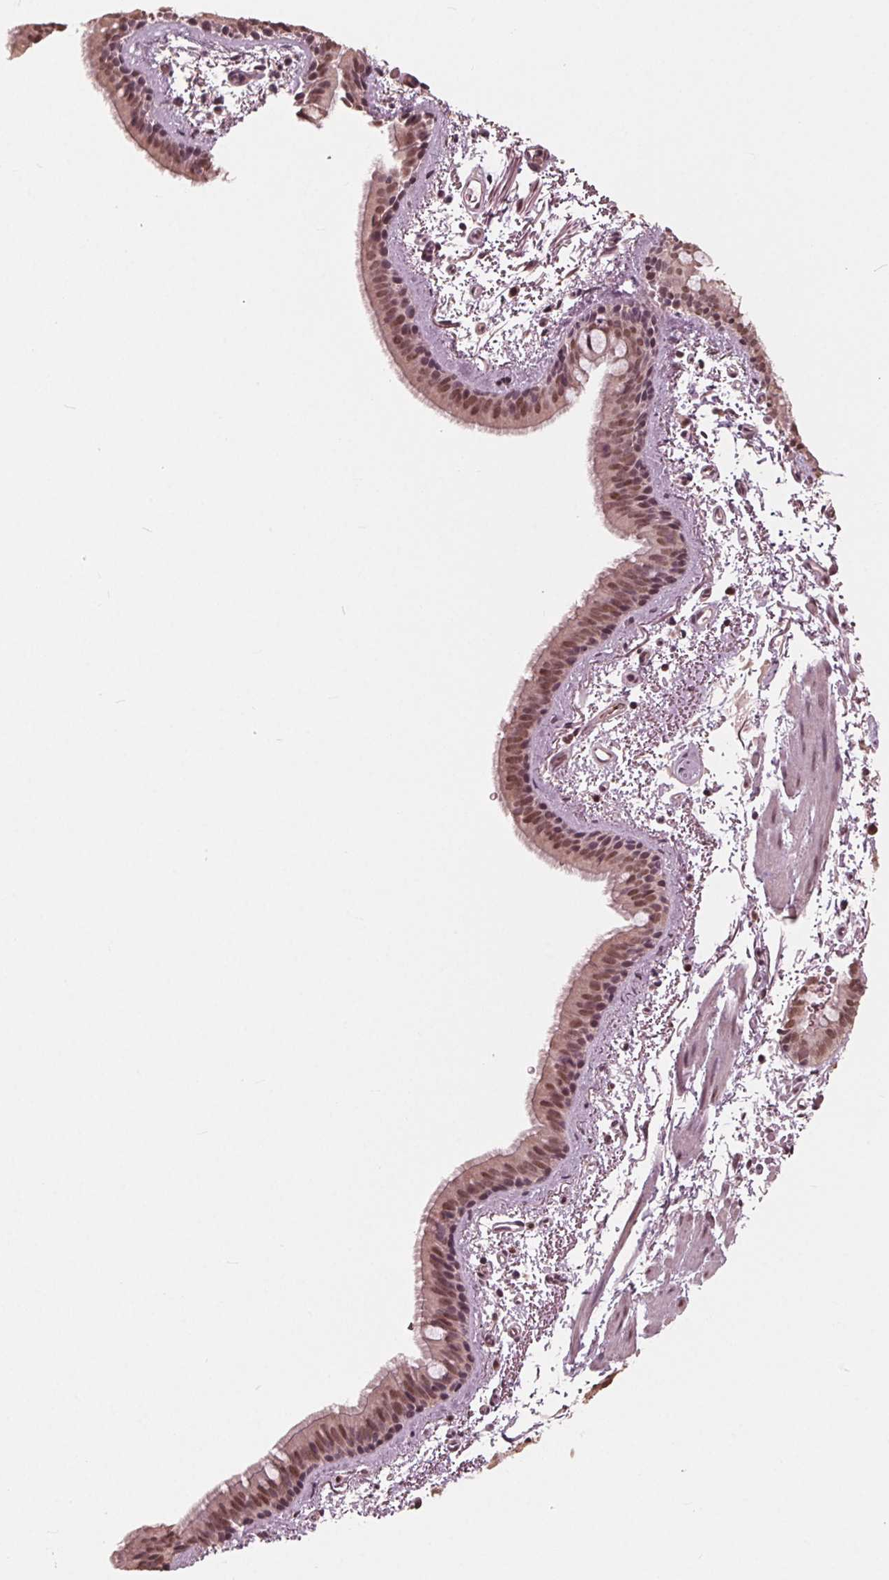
{"staining": {"intensity": "moderate", "quantity": ">75%", "location": "cytoplasmic/membranous,nuclear"}, "tissue": "bronchus", "cell_type": "Respiratory epithelial cells", "image_type": "normal", "snomed": [{"axis": "morphology", "description": "Normal tissue, NOS"}, {"axis": "topography", "description": "Bronchus"}], "caption": "High-magnification brightfield microscopy of unremarkable bronchus stained with DAB (3,3'-diaminobenzidine) (brown) and counterstained with hematoxylin (blue). respiratory epithelial cells exhibit moderate cytoplasmic/membranous,nuclear expression is identified in approximately>75% of cells. The staining was performed using DAB to visualize the protein expression in brown, while the nuclei were stained in blue with hematoxylin (Magnification: 20x).", "gene": "HIRIP3", "patient": {"sex": "female", "age": 61}}